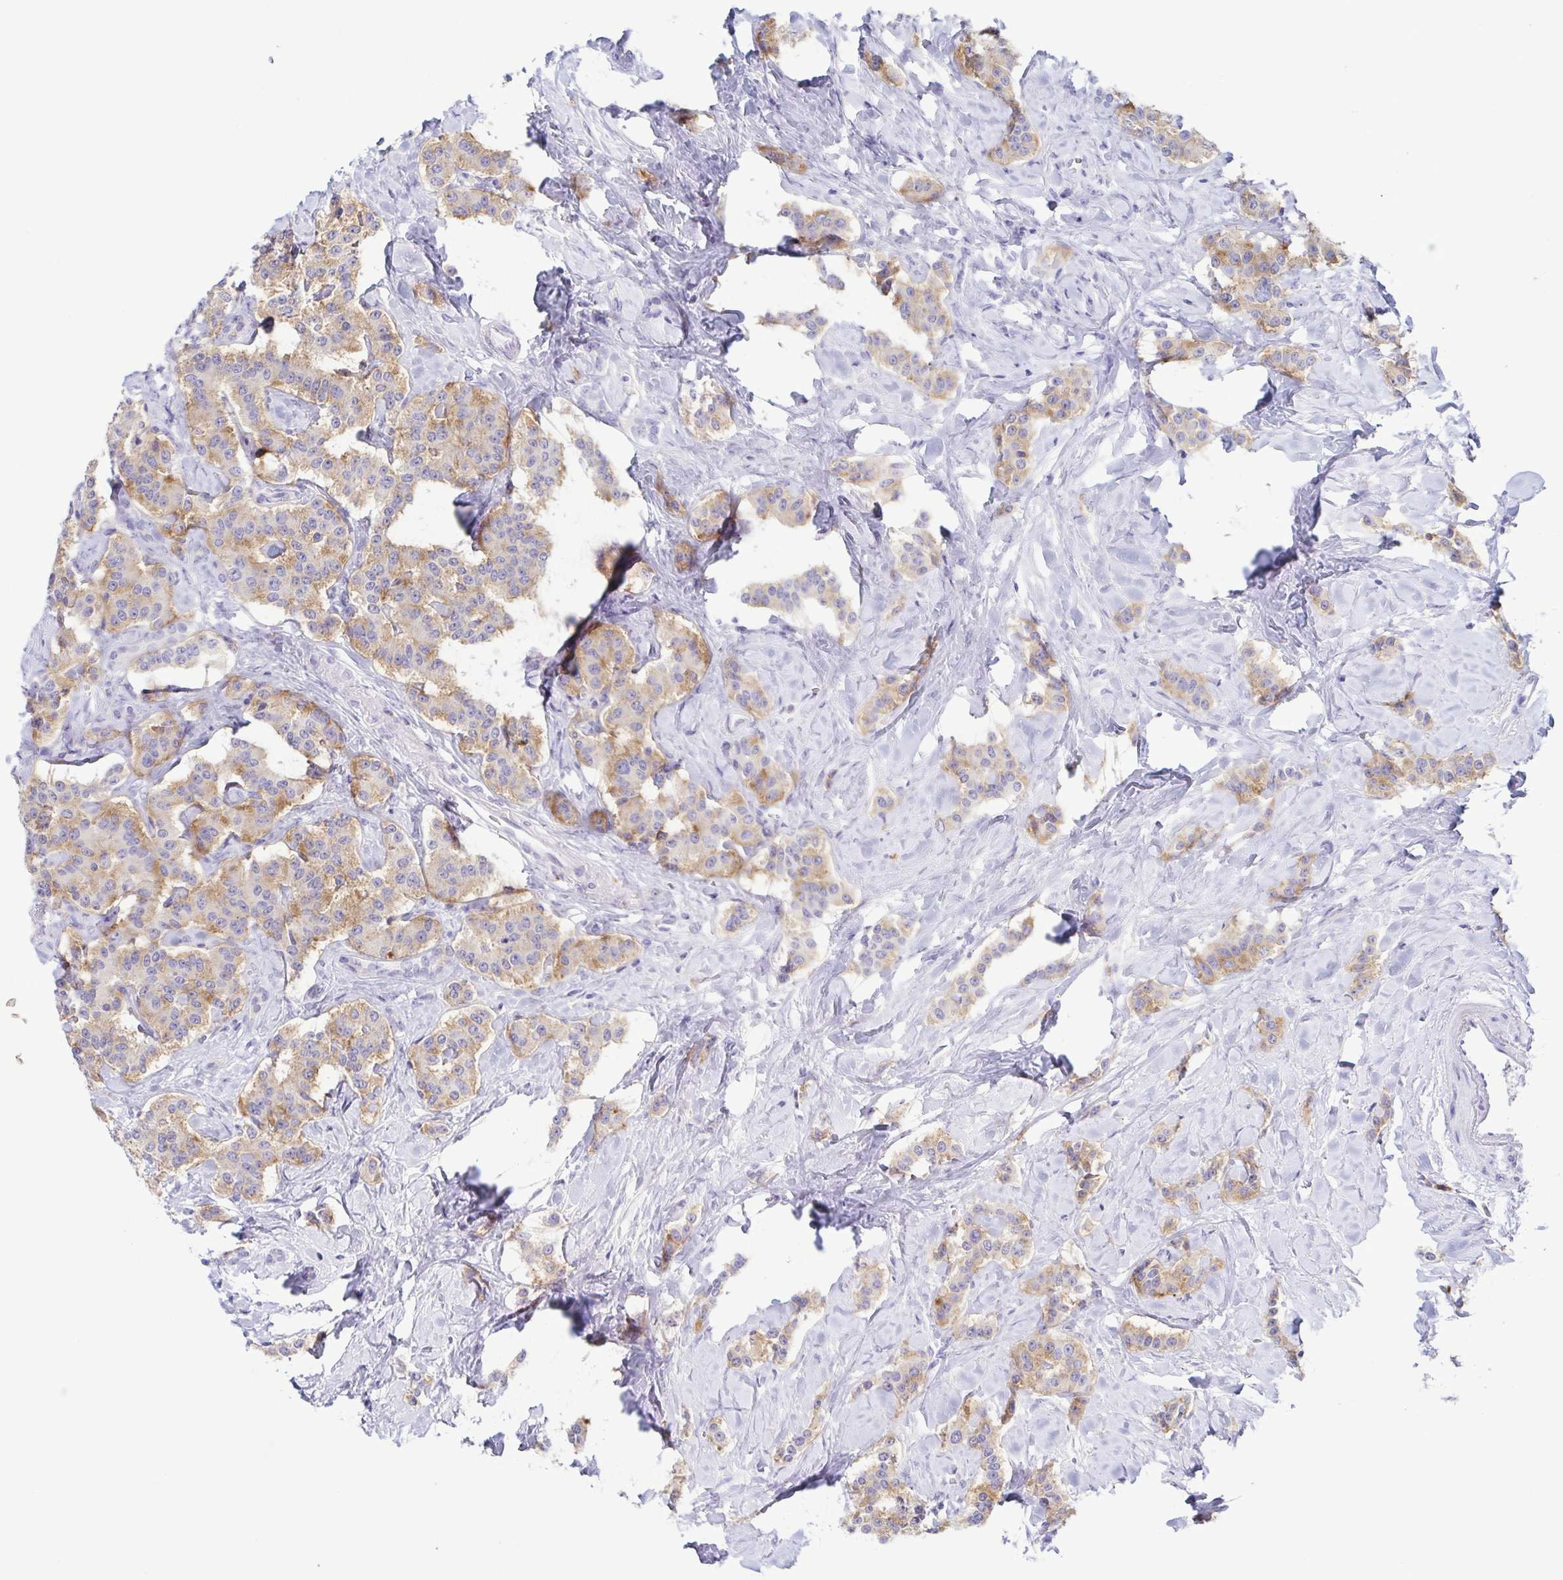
{"staining": {"intensity": "moderate", "quantity": "25%-75%", "location": "cytoplasmic/membranous"}, "tissue": "carcinoid", "cell_type": "Tumor cells", "image_type": "cancer", "snomed": [{"axis": "morphology", "description": "Normal tissue, NOS"}, {"axis": "morphology", "description": "Carcinoid, malignant, NOS"}, {"axis": "topography", "description": "Pancreas"}], "caption": "Immunohistochemistry of human malignant carcinoid displays medium levels of moderate cytoplasmic/membranous staining in about 25%-75% of tumor cells.", "gene": "ATP6V1G2", "patient": {"sex": "male", "age": 36}}